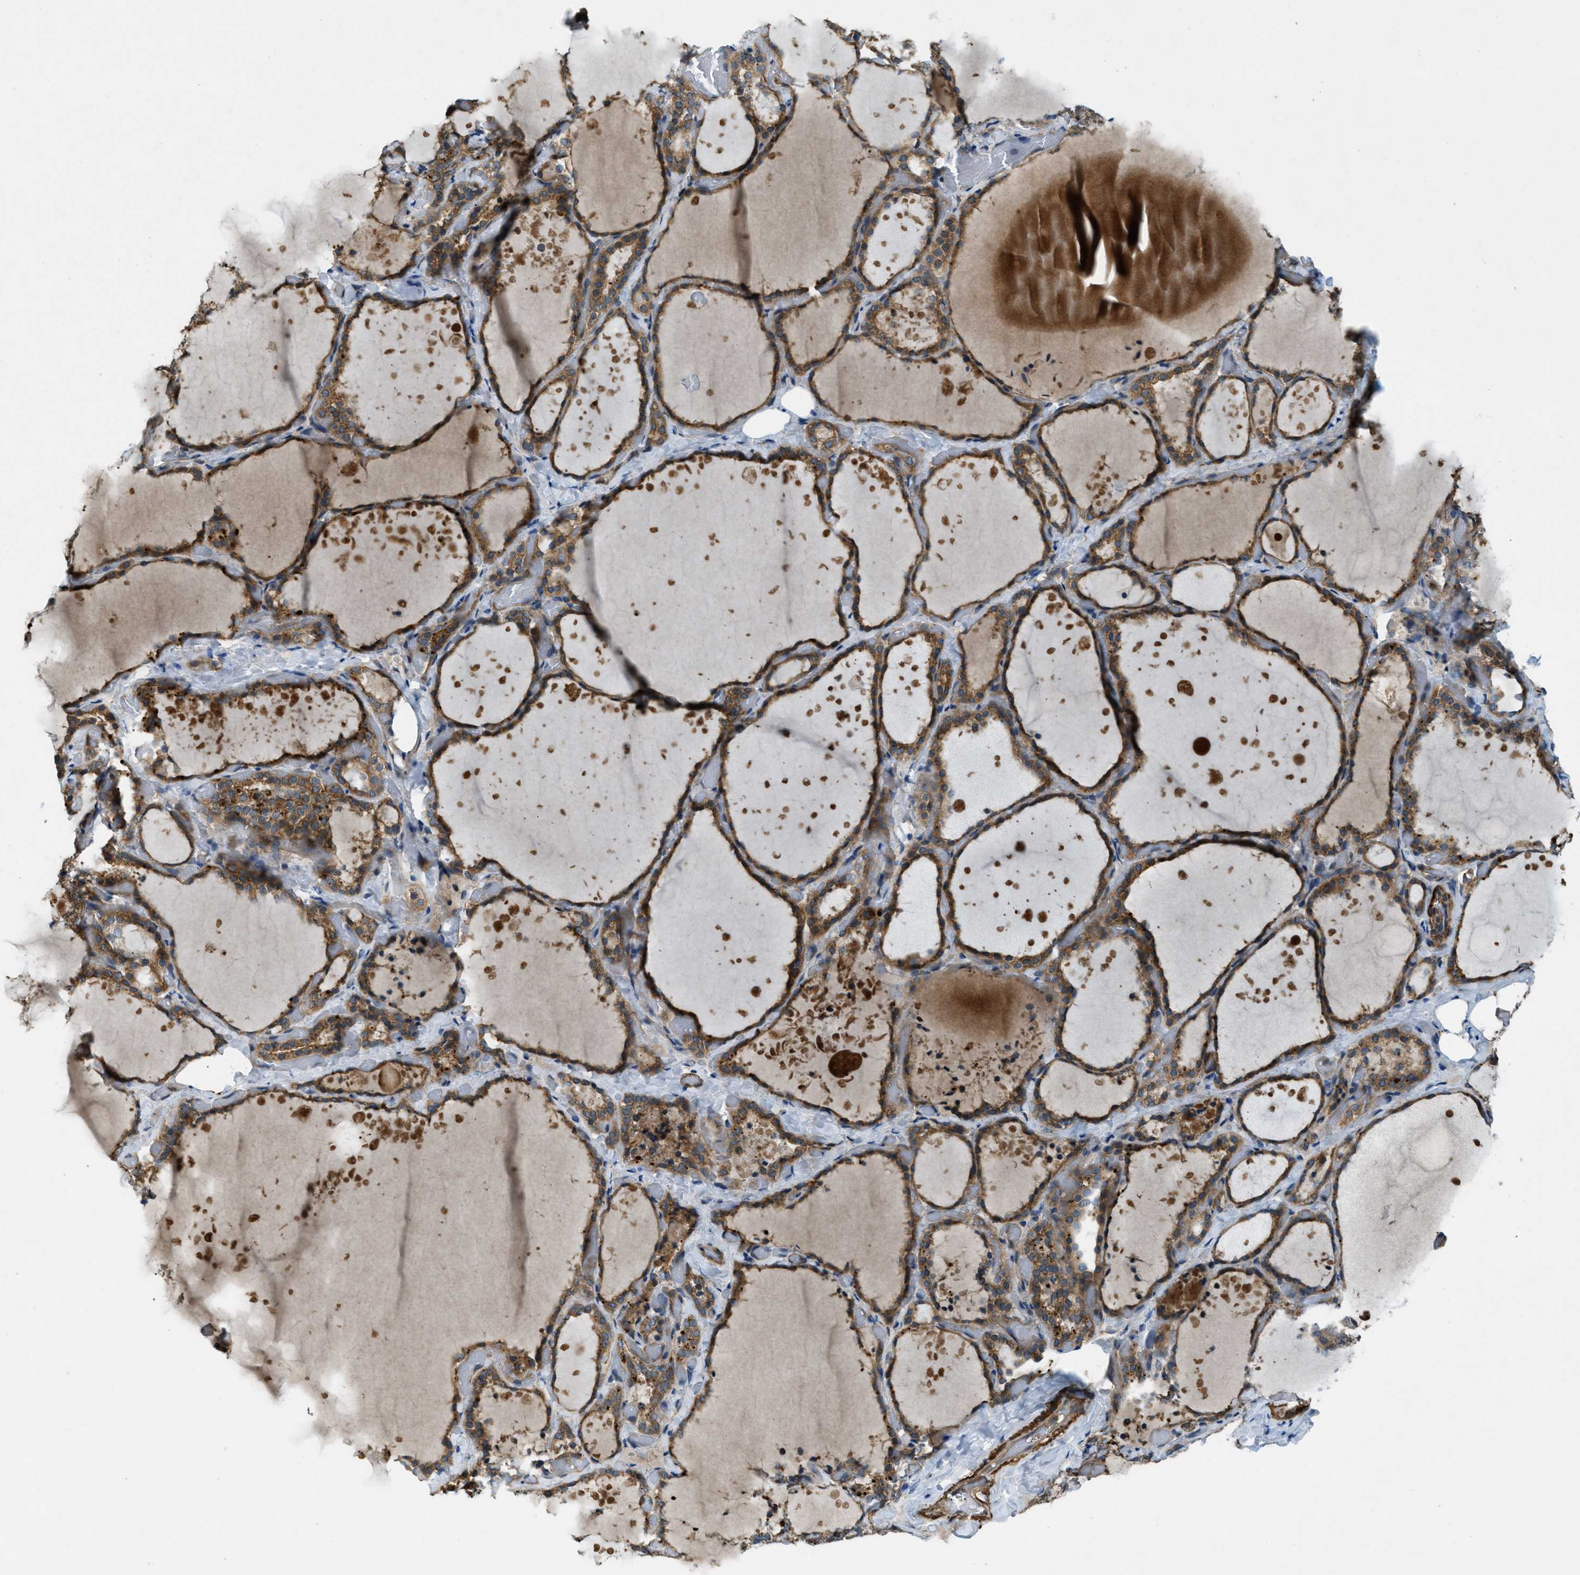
{"staining": {"intensity": "moderate", "quantity": ">75%", "location": "cytoplasmic/membranous"}, "tissue": "thyroid gland", "cell_type": "Glandular cells", "image_type": "normal", "snomed": [{"axis": "morphology", "description": "Normal tissue, NOS"}, {"axis": "topography", "description": "Thyroid gland"}], "caption": "Glandular cells reveal medium levels of moderate cytoplasmic/membranous expression in about >75% of cells in unremarkable human thyroid gland.", "gene": "VEZT", "patient": {"sex": "female", "age": 44}}